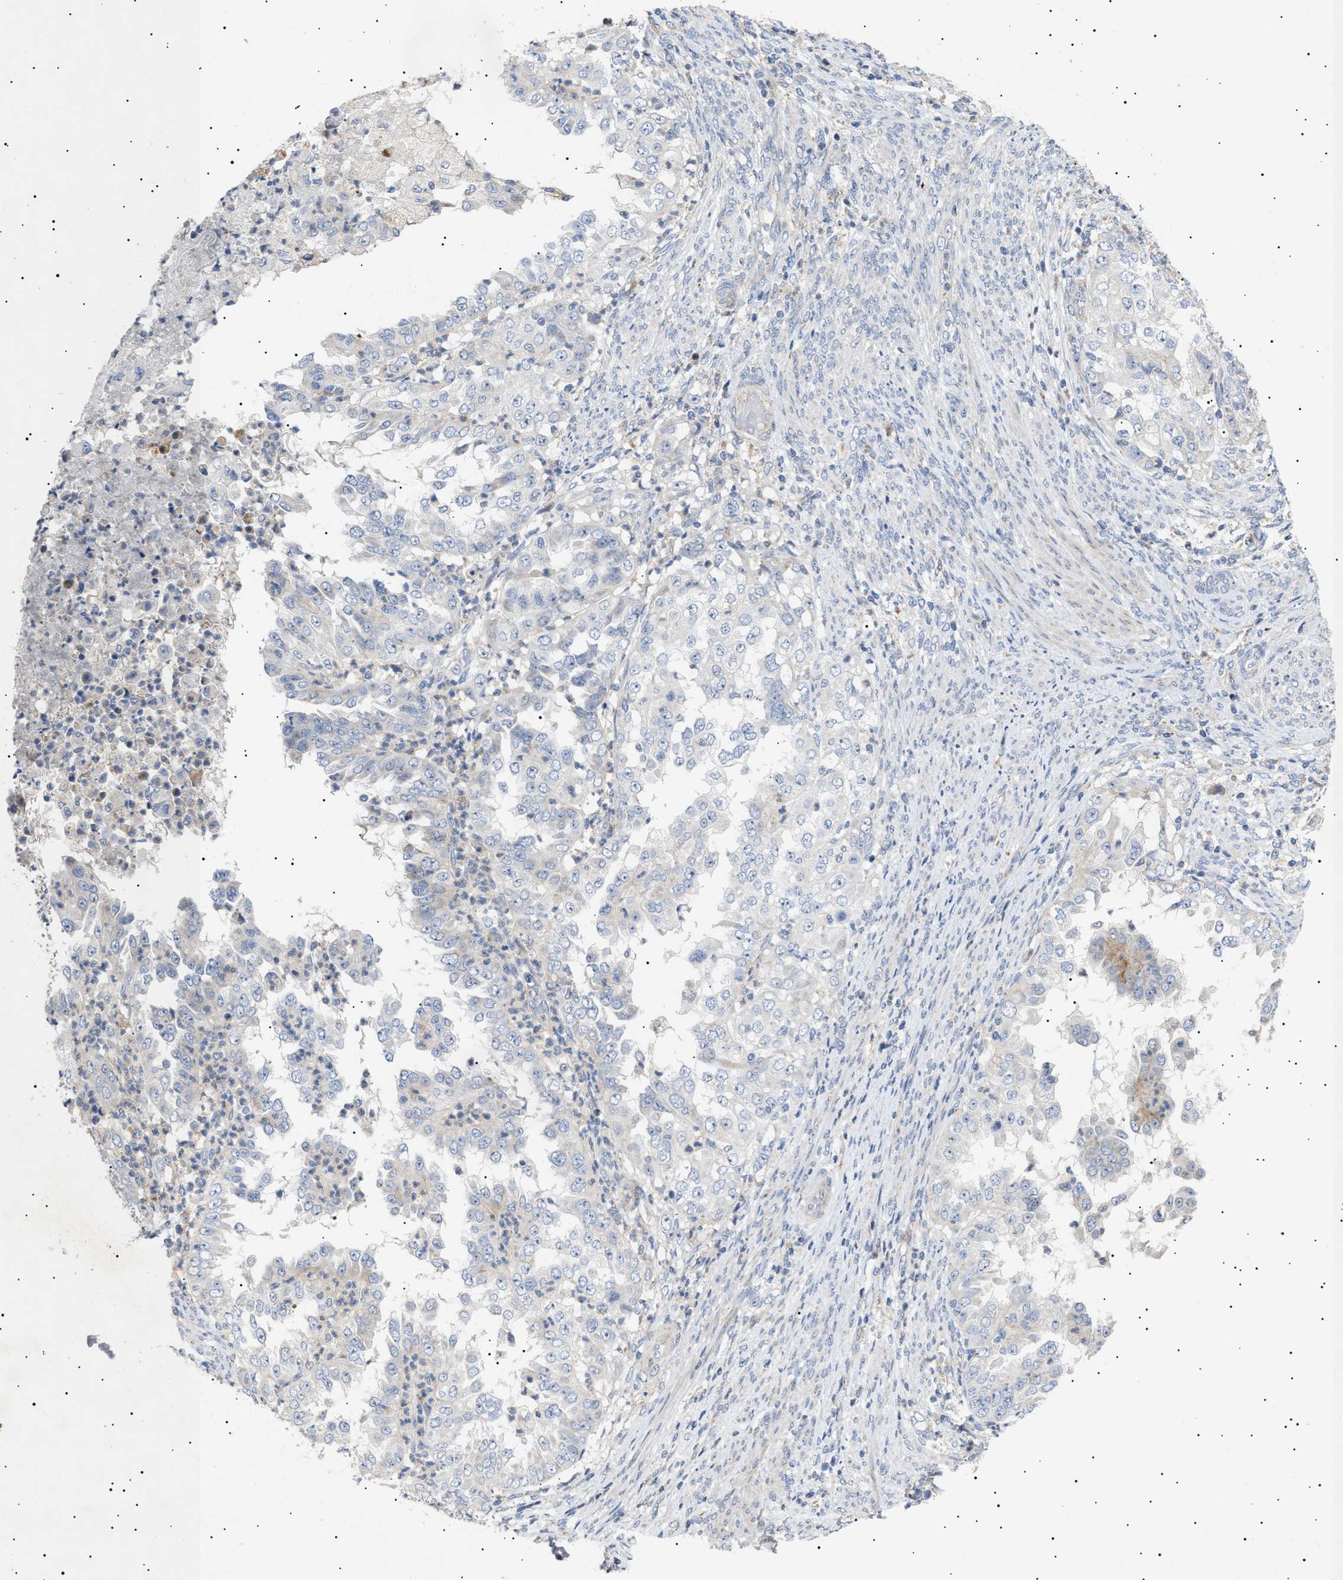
{"staining": {"intensity": "negative", "quantity": "none", "location": "none"}, "tissue": "endometrial cancer", "cell_type": "Tumor cells", "image_type": "cancer", "snomed": [{"axis": "morphology", "description": "Adenocarcinoma, NOS"}, {"axis": "topography", "description": "Endometrium"}], "caption": "Tumor cells show no significant protein expression in endometrial adenocarcinoma. (DAB immunohistochemistry (IHC) visualized using brightfield microscopy, high magnification).", "gene": "SIRT5", "patient": {"sex": "female", "age": 85}}